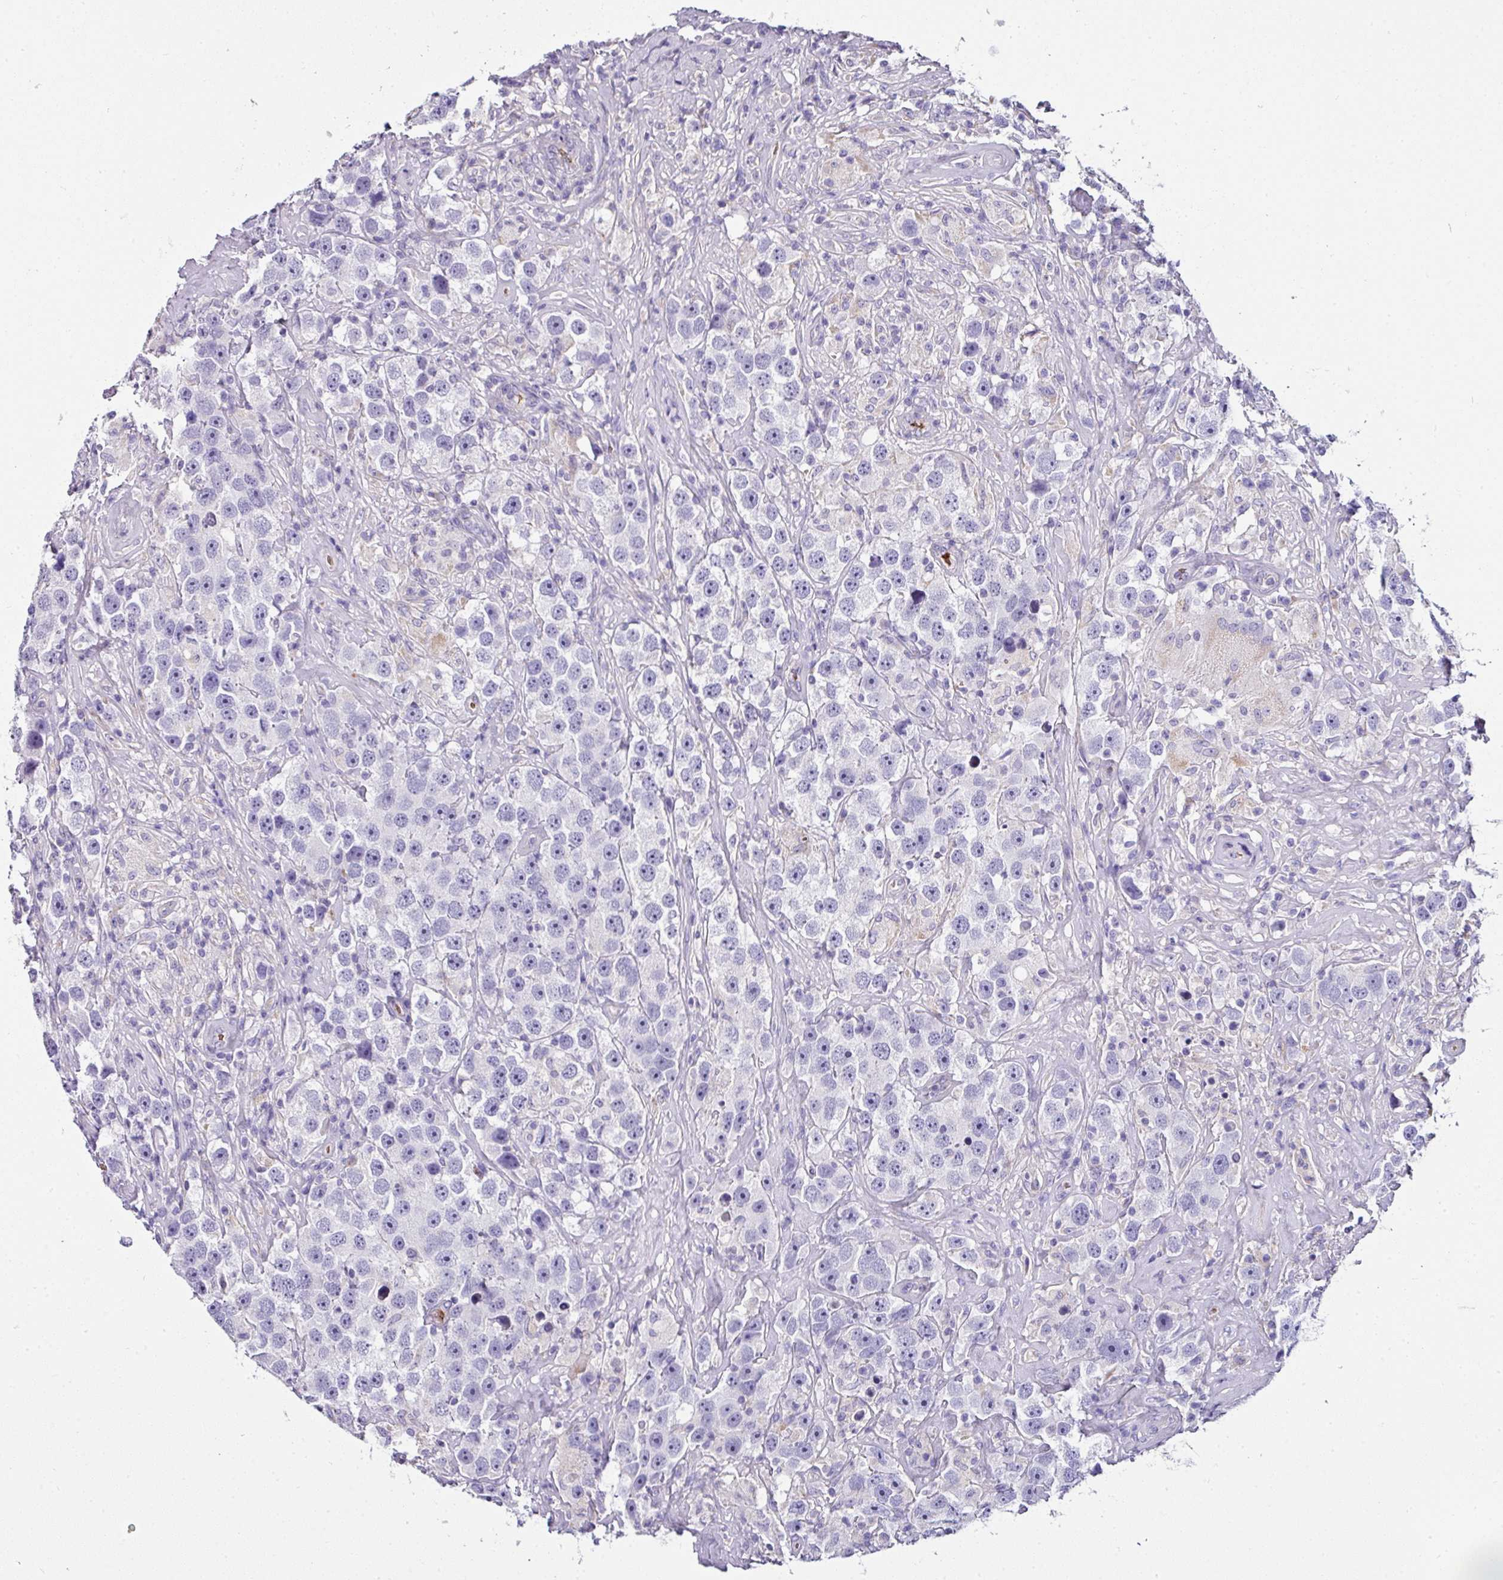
{"staining": {"intensity": "negative", "quantity": "none", "location": "none"}, "tissue": "testis cancer", "cell_type": "Tumor cells", "image_type": "cancer", "snomed": [{"axis": "morphology", "description": "Seminoma, NOS"}, {"axis": "topography", "description": "Testis"}], "caption": "The photomicrograph exhibits no staining of tumor cells in seminoma (testis). Nuclei are stained in blue.", "gene": "NAPSA", "patient": {"sex": "male", "age": 49}}